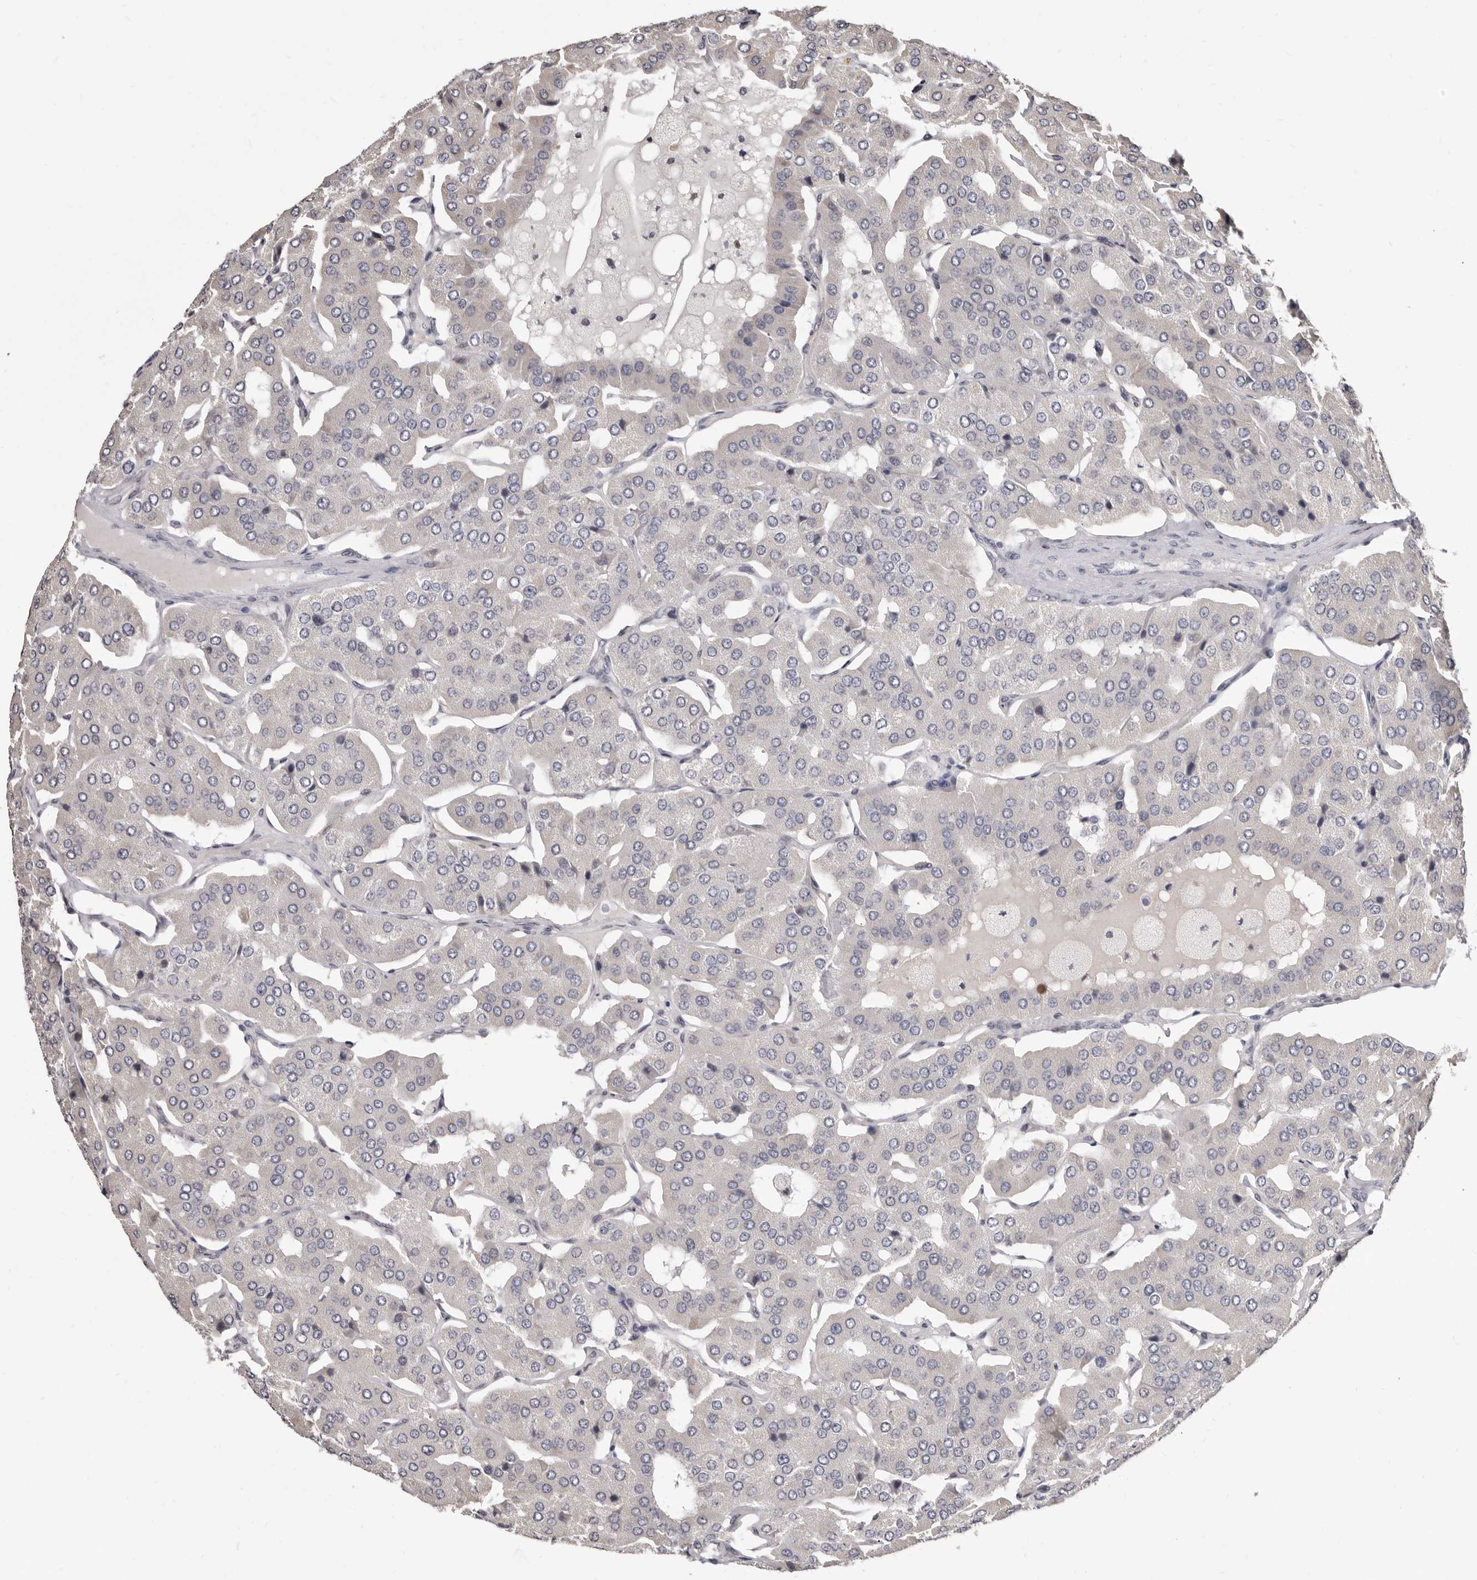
{"staining": {"intensity": "negative", "quantity": "none", "location": "none"}, "tissue": "parathyroid gland", "cell_type": "Glandular cells", "image_type": "normal", "snomed": [{"axis": "morphology", "description": "Normal tissue, NOS"}, {"axis": "morphology", "description": "Adenoma, NOS"}, {"axis": "topography", "description": "Parathyroid gland"}], "caption": "Glandular cells show no significant protein staining in unremarkable parathyroid gland. The staining was performed using DAB to visualize the protein expression in brown, while the nuclei were stained in blue with hematoxylin (Magnification: 20x).", "gene": "KHDRBS2", "patient": {"sex": "female", "age": 86}}